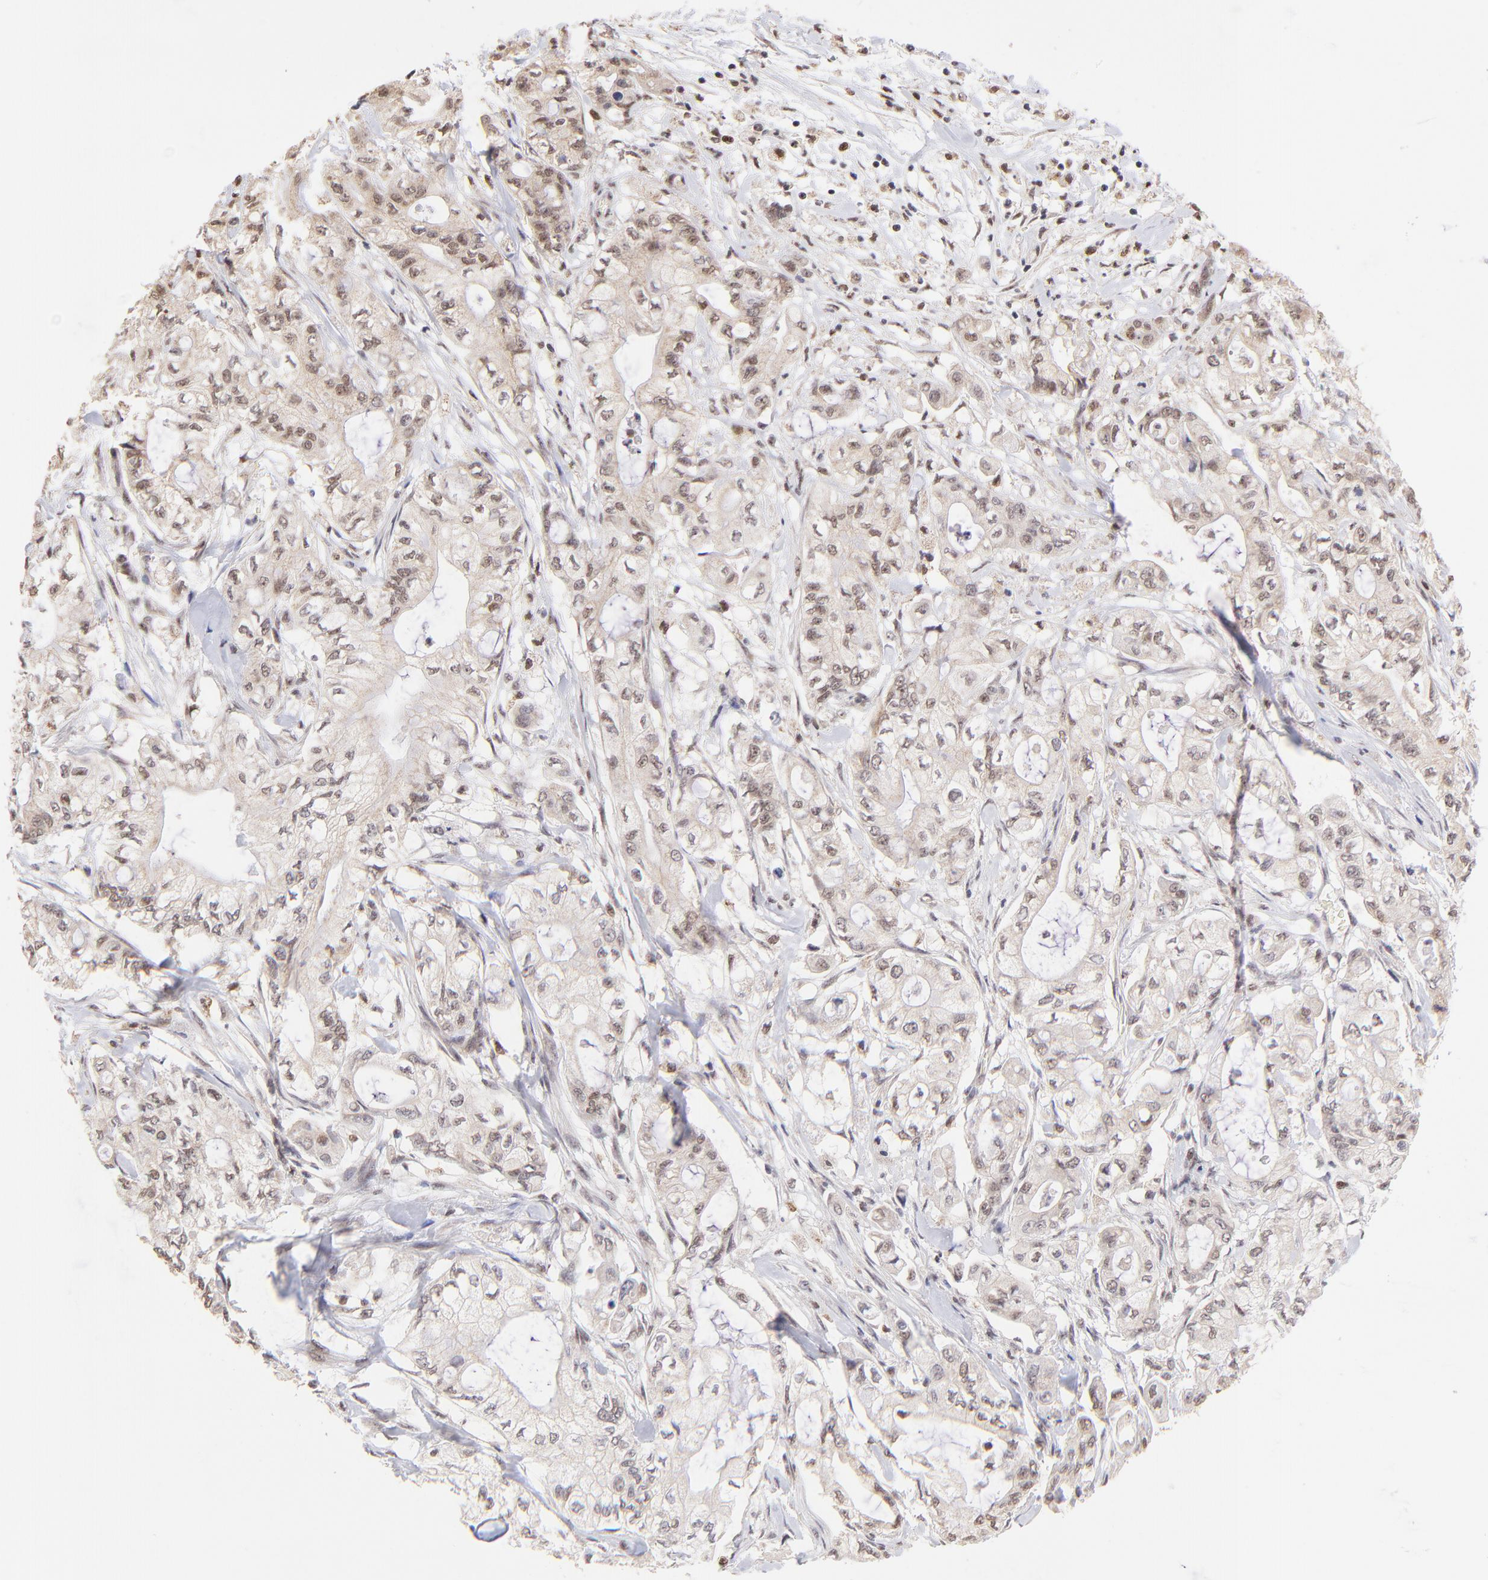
{"staining": {"intensity": "weak", "quantity": "25%-75%", "location": "nuclear"}, "tissue": "pancreatic cancer", "cell_type": "Tumor cells", "image_type": "cancer", "snomed": [{"axis": "morphology", "description": "Adenocarcinoma, NOS"}, {"axis": "topography", "description": "Pancreas"}], "caption": "Human pancreatic cancer (adenocarcinoma) stained with a brown dye shows weak nuclear positive positivity in about 25%-75% of tumor cells.", "gene": "ZNF670", "patient": {"sex": "male", "age": 79}}